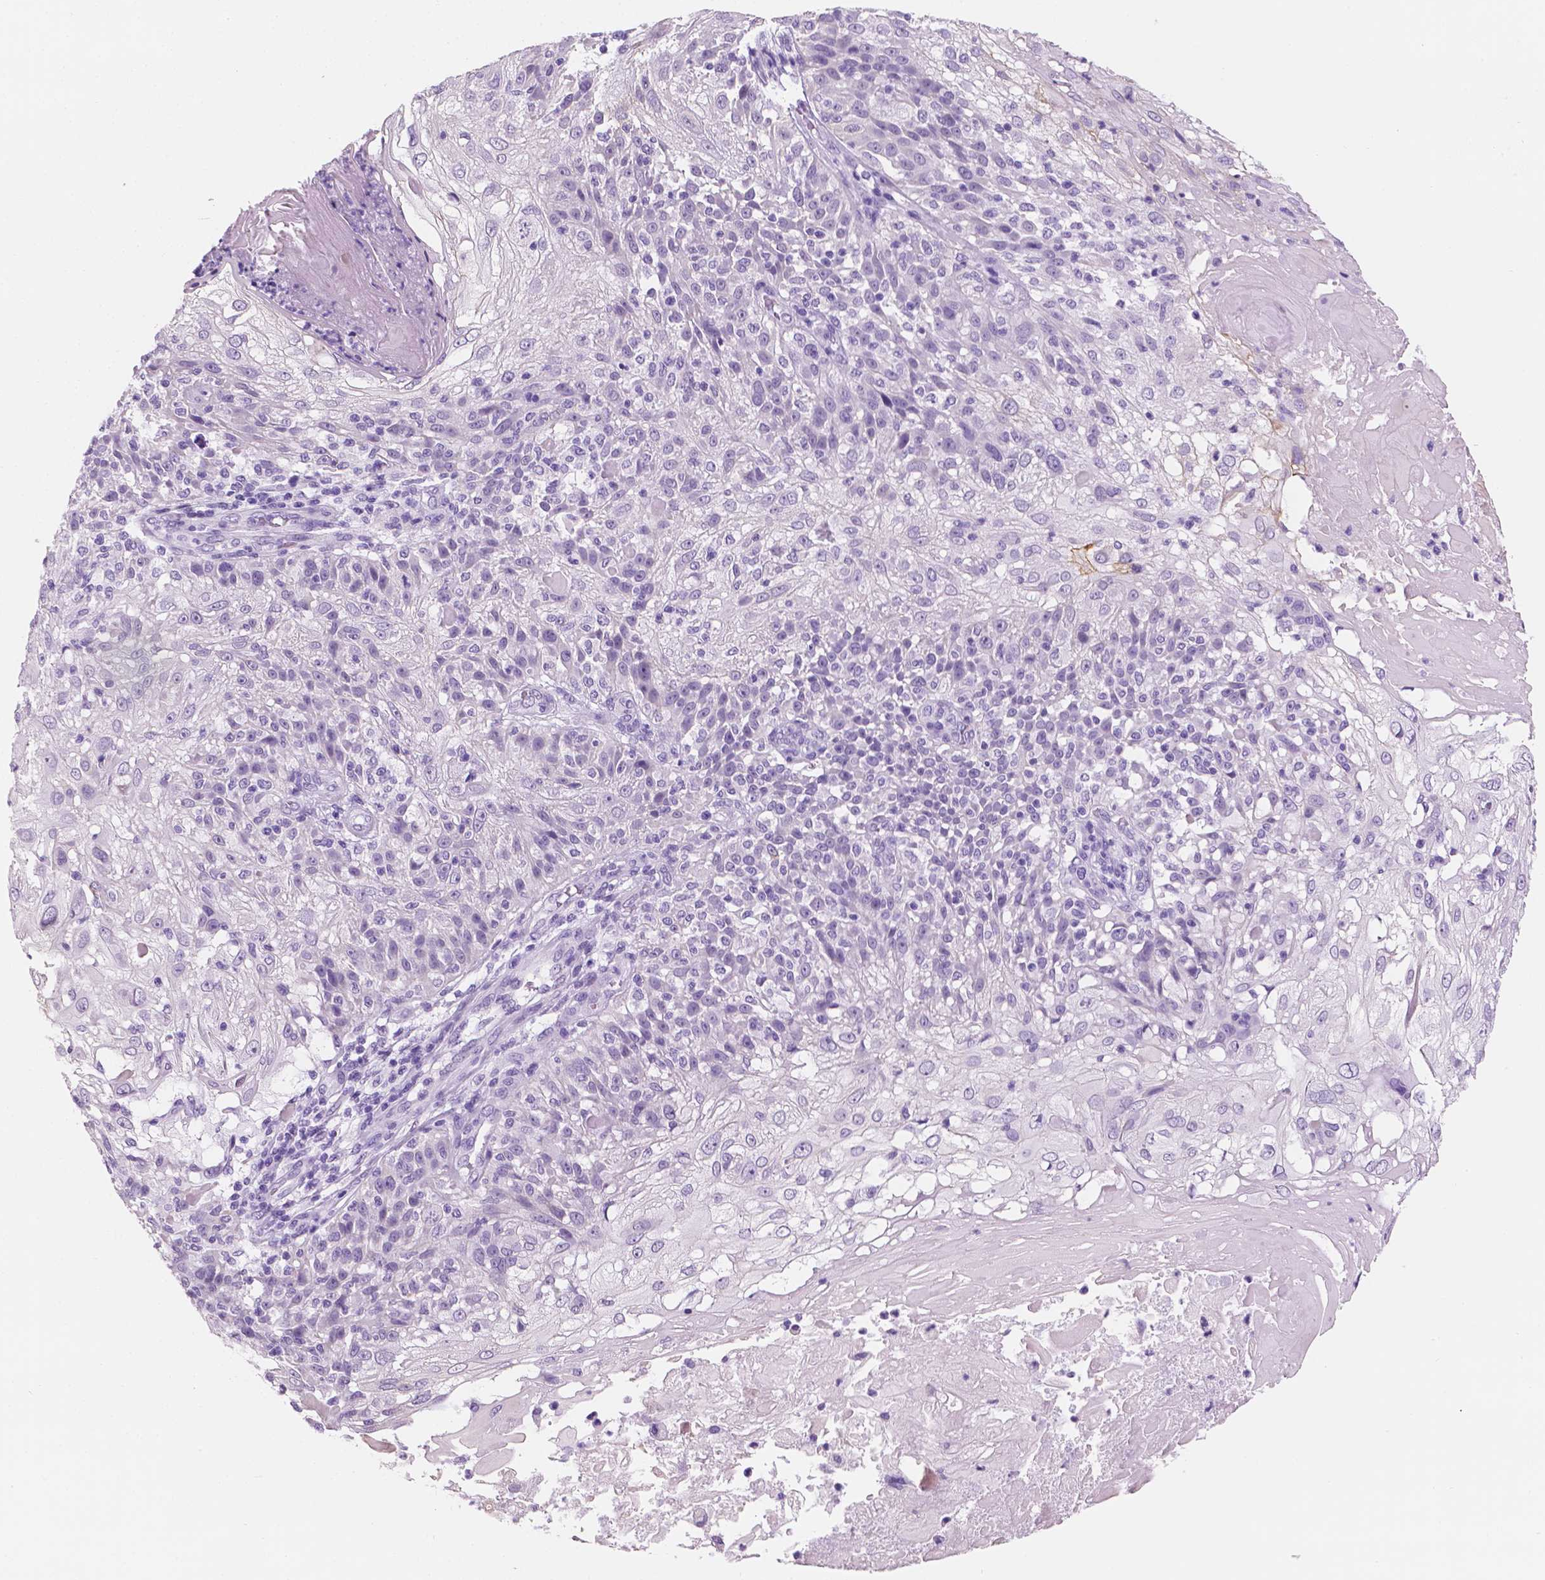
{"staining": {"intensity": "negative", "quantity": "none", "location": "none"}, "tissue": "skin cancer", "cell_type": "Tumor cells", "image_type": "cancer", "snomed": [{"axis": "morphology", "description": "Normal tissue, NOS"}, {"axis": "morphology", "description": "Squamous cell carcinoma, NOS"}, {"axis": "topography", "description": "Skin"}], "caption": "There is no significant positivity in tumor cells of skin cancer.", "gene": "PPL", "patient": {"sex": "female", "age": 83}}